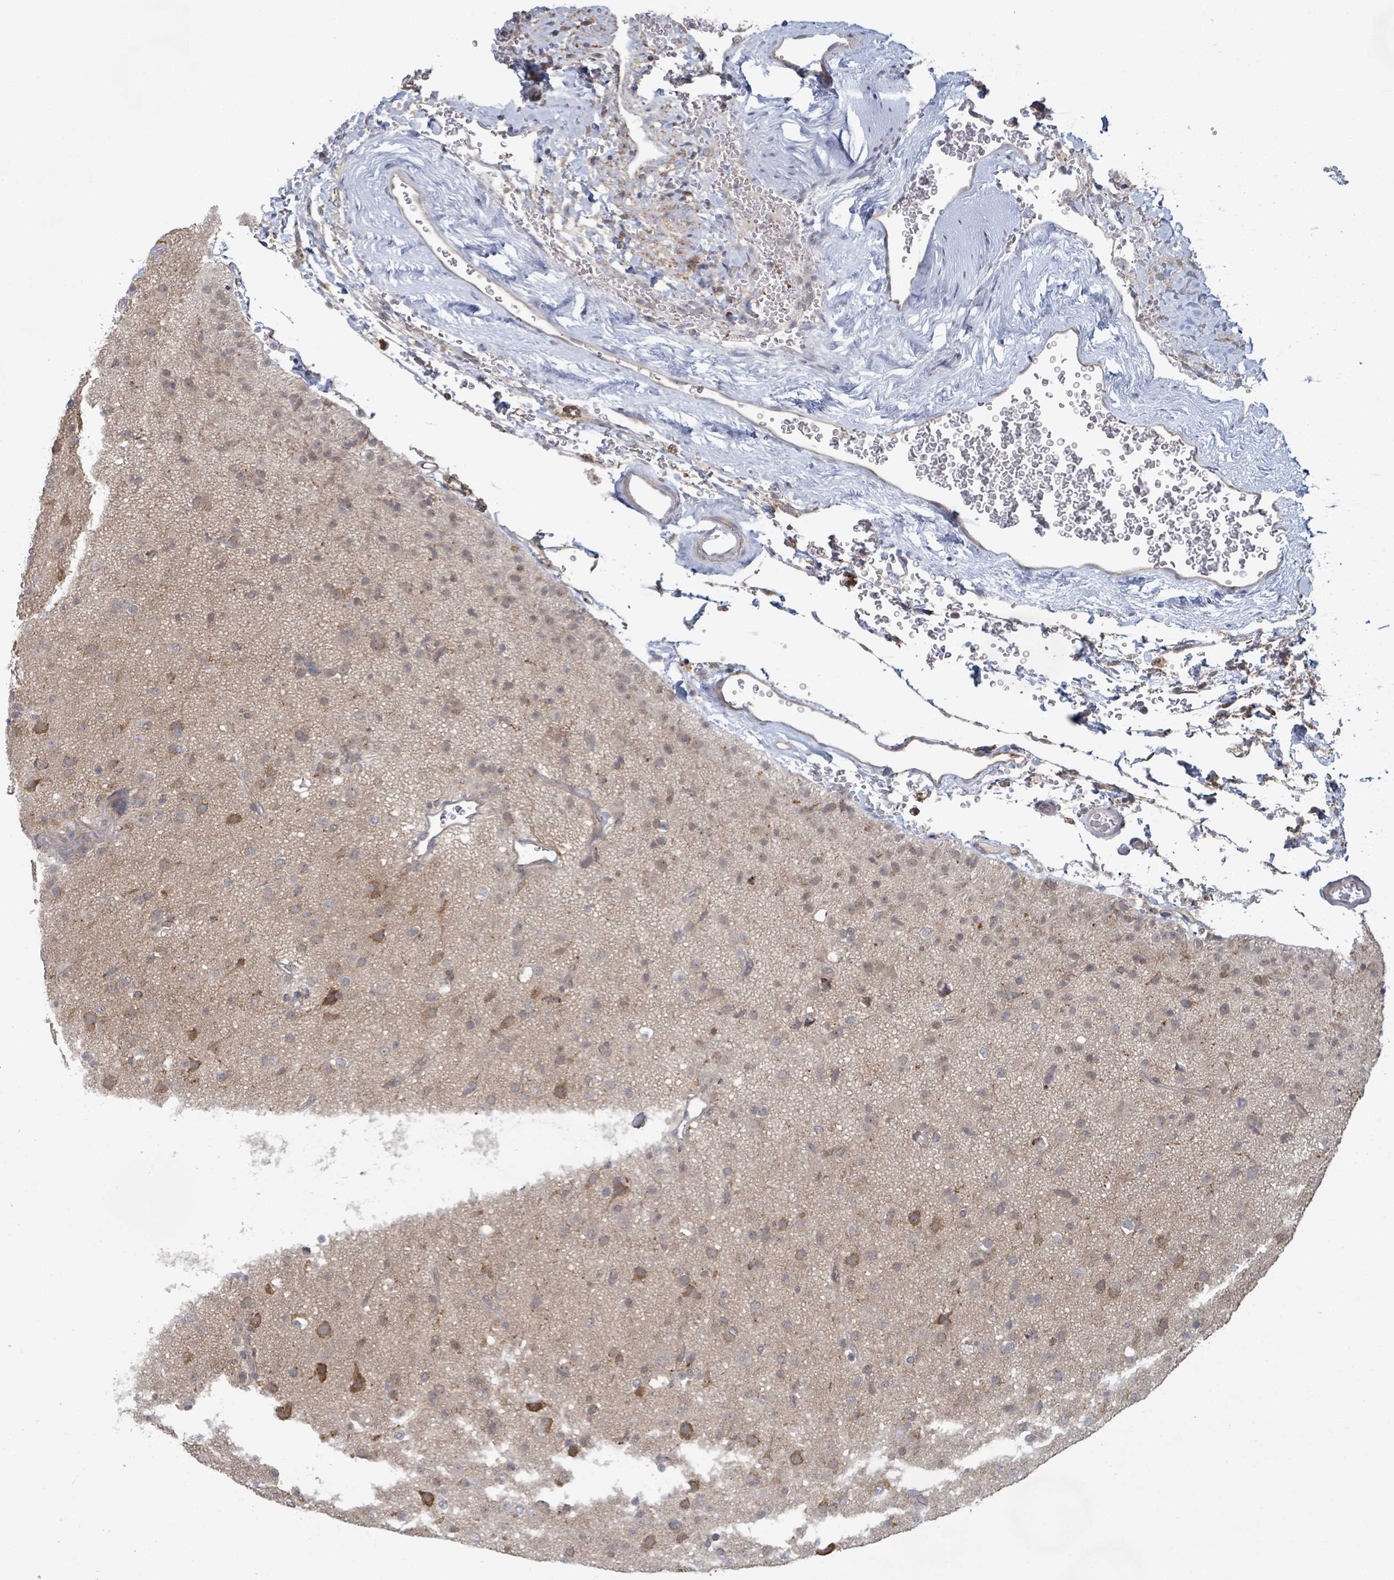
{"staining": {"intensity": "weak", "quantity": "25%-75%", "location": "cytoplasmic/membranous"}, "tissue": "glioma", "cell_type": "Tumor cells", "image_type": "cancer", "snomed": [{"axis": "morphology", "description": "Glioma, malignant, Low grade"}, {"axis": "topography", "description": "Brain"}], "caption": "Tumor cells display low levels of weak cytoplasmic/membranous expression in about 25%-75% of cells in glioma.", "gene": "SHROOM2", "patient": {"sex": "male", "age": 65}}